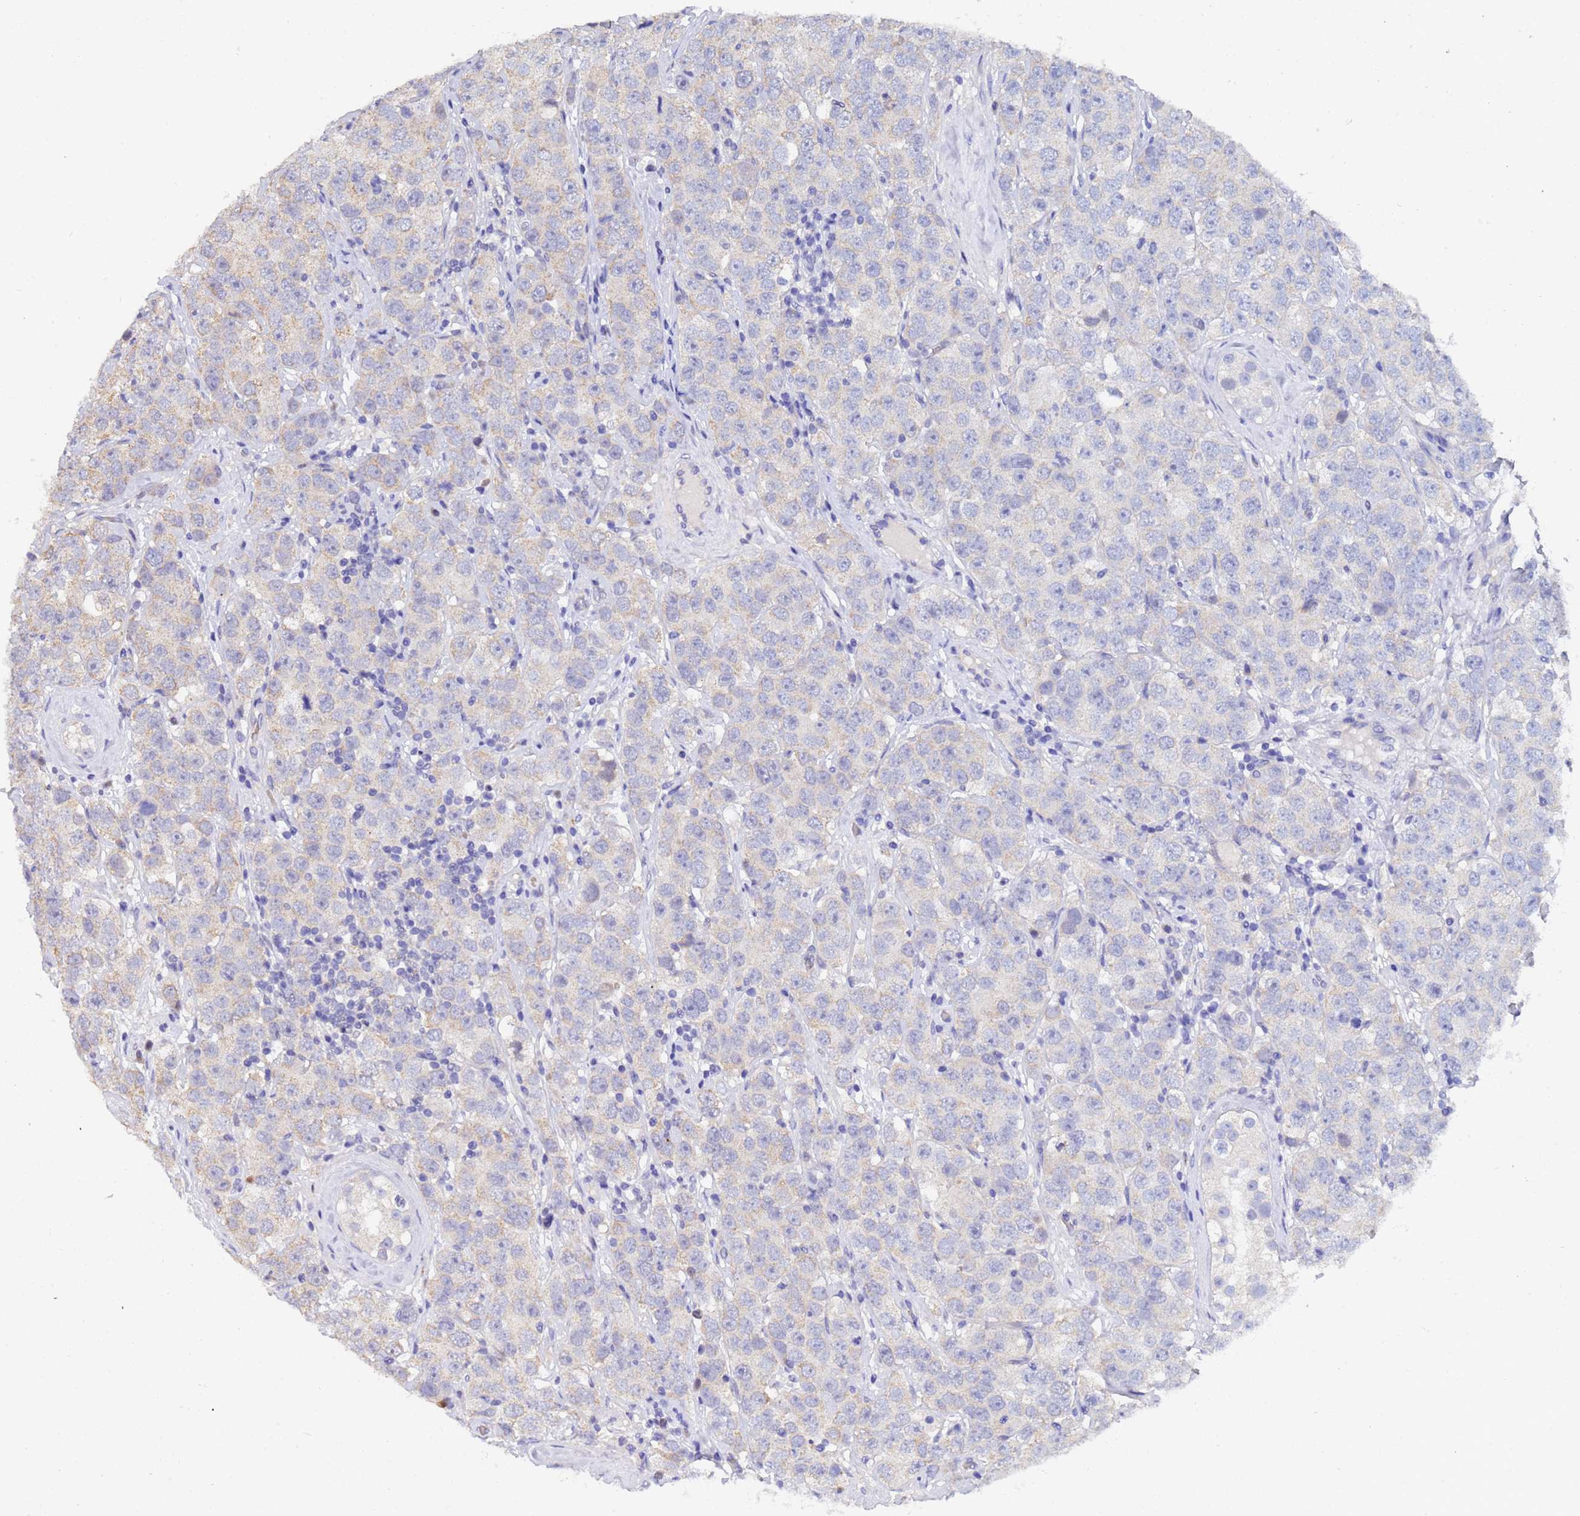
{"staining": {"intensity": "negative", "quantity": "none", "location": "none"}, "tissue": "testis cancer", "cell_type": "Tumor cells", "image_type": "cancer", "snomed": [{"axis": "morphology", "description": "Seminoma, NOS"}, {"axis": "topography", "description": "Testis"}], "caption": "There is no significant positivity in tumor cells of testis cancer. (Stains: DAB (3,3'-diaminobenzidine) immunohistochemistry with hematoxylin counter stain, Microscopy: brightfield microscopy at high magnification).", "gene": "IHO1", "patient": {"sex": "male", "age": 28}}